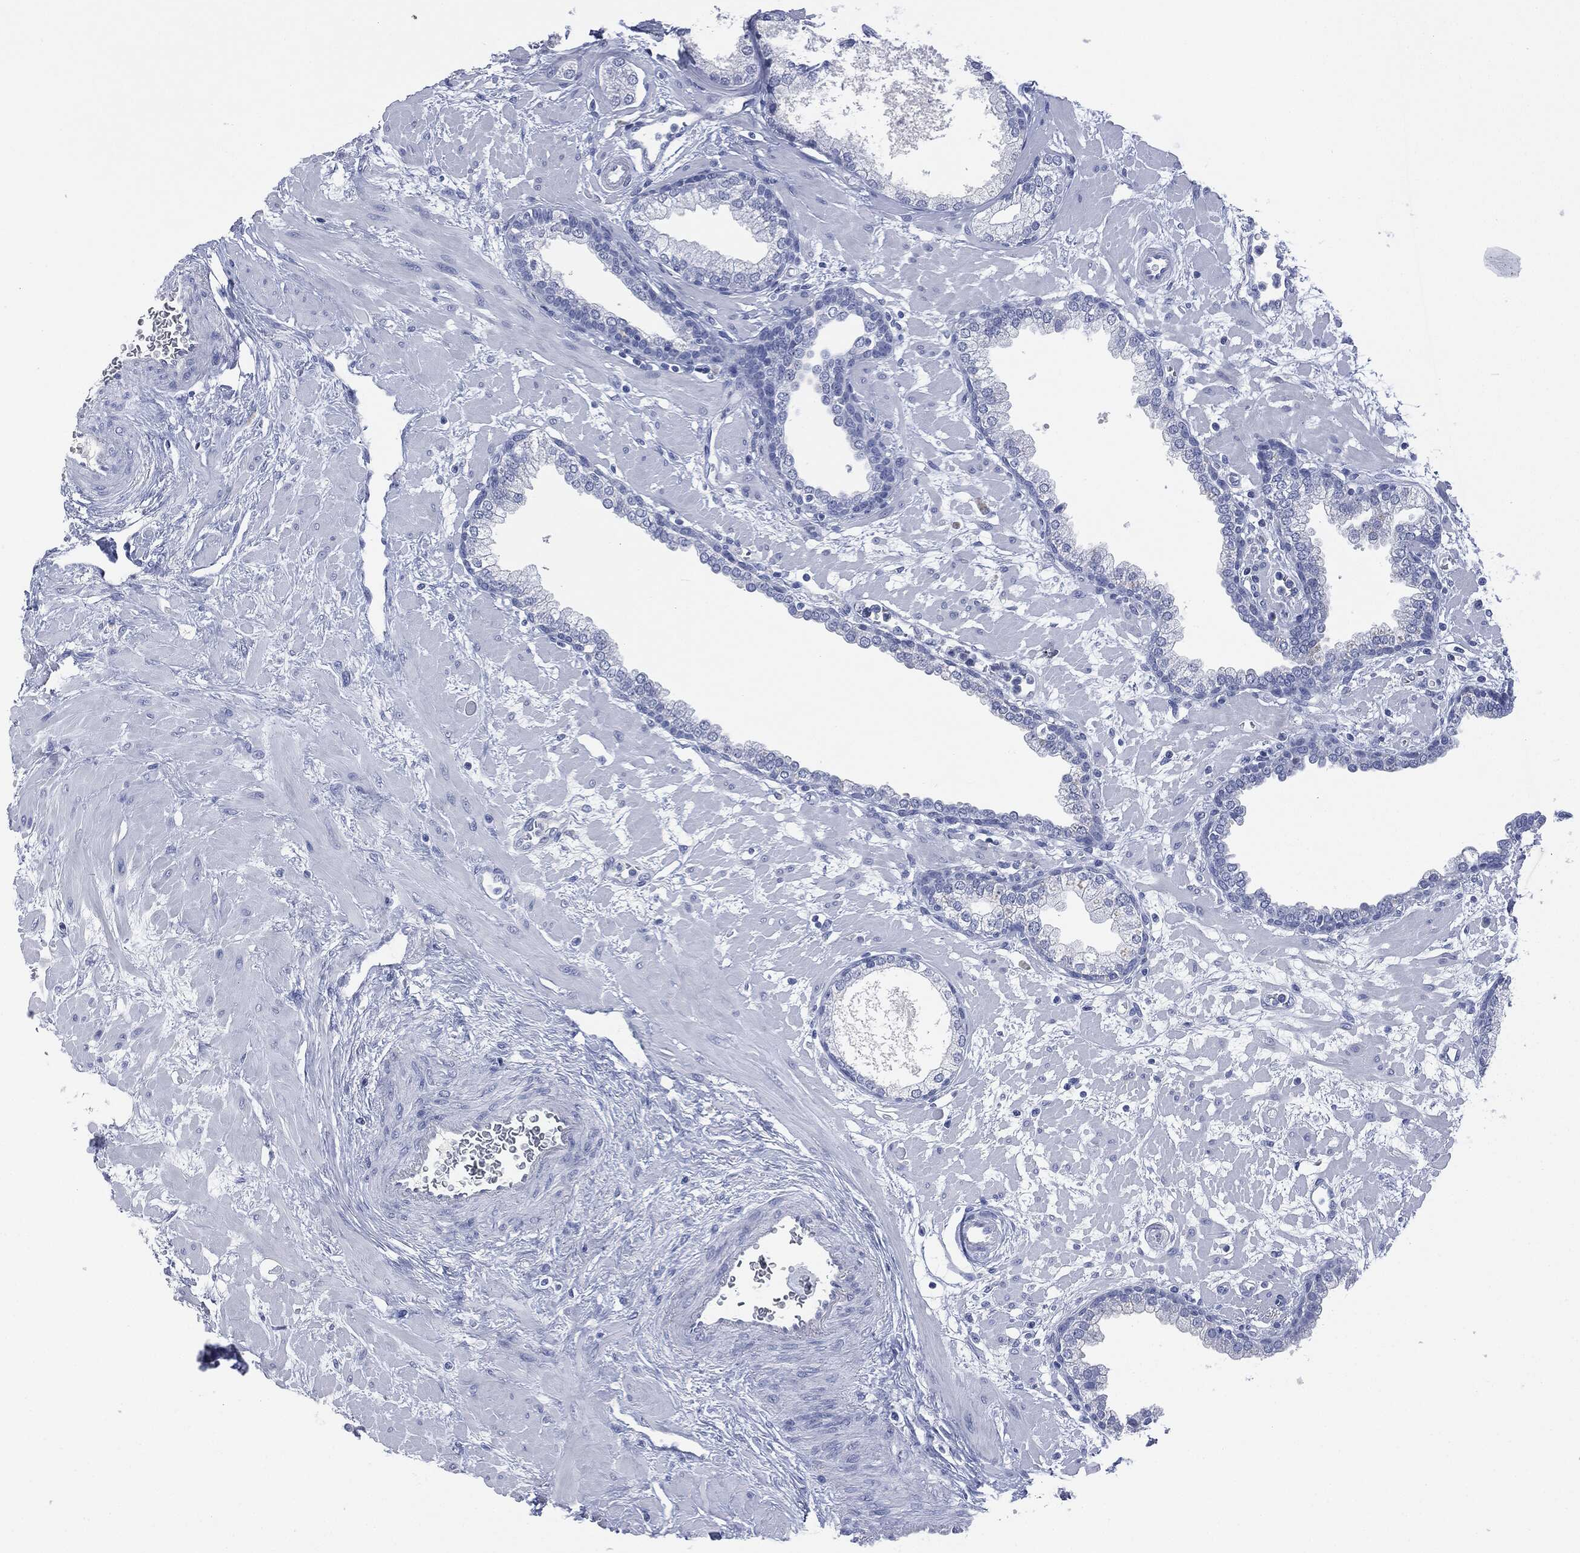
{"staining": {"intensity": "negative", "quantity": "none", "location": "none"}, "tissue": "prostate", "cell_type": "Glandular cells", "image_type": "normal", "snomed": [{"axis": "morphology", "description": "Normal tissue, NOS"}, {"axis": "topography", "description": "Prostate"}], "caption": "Histopathology image shows no significant protein expression in glandular cells of benign prostate. (IHC, brightfield microscopy, high magnification).", "gene": "MUC16", "patient": {"sex": "male", "age": 63}}